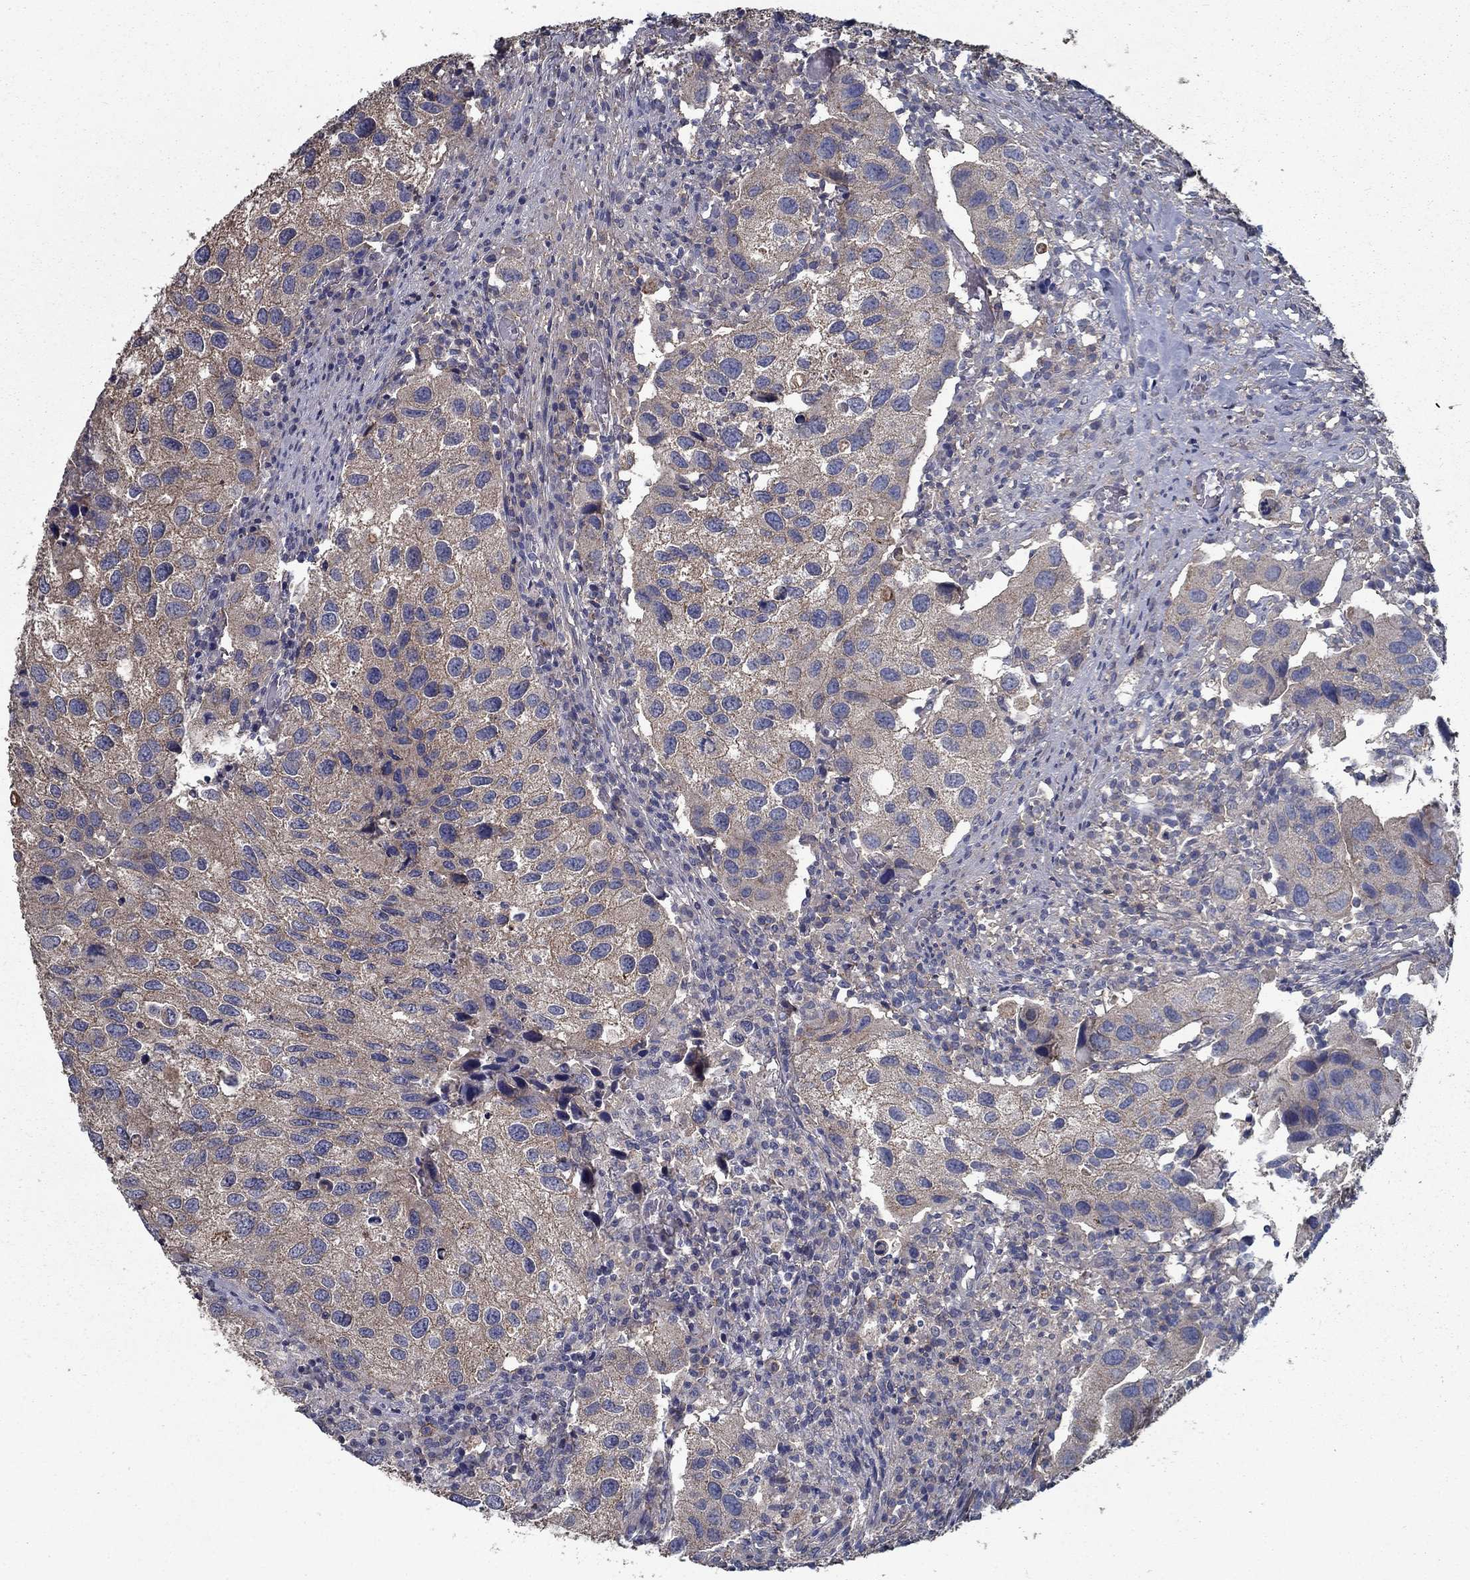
{"staining": {"intensity": "weak", "quantity": ">75%", "location": "cytoplasmic/membranous"}, "tissue": "urothelial cancer", "cell_type": "Tumor cells", "image_type": "cancer", "snomed": [{"axis": "morphology", "description": "Urothelial carcinoma, High grade"}, {"axis": "topography", "description": "Urinary bladder"}], "caption": "A photomicrograph of human high-grade urothelial carcinoma stained for a protein demonstrates weak cytoplasmic/membranous brown staining in tumor cells.", "gene": "SLC44A1", "patient": {"sex": "male", "age": 79}}